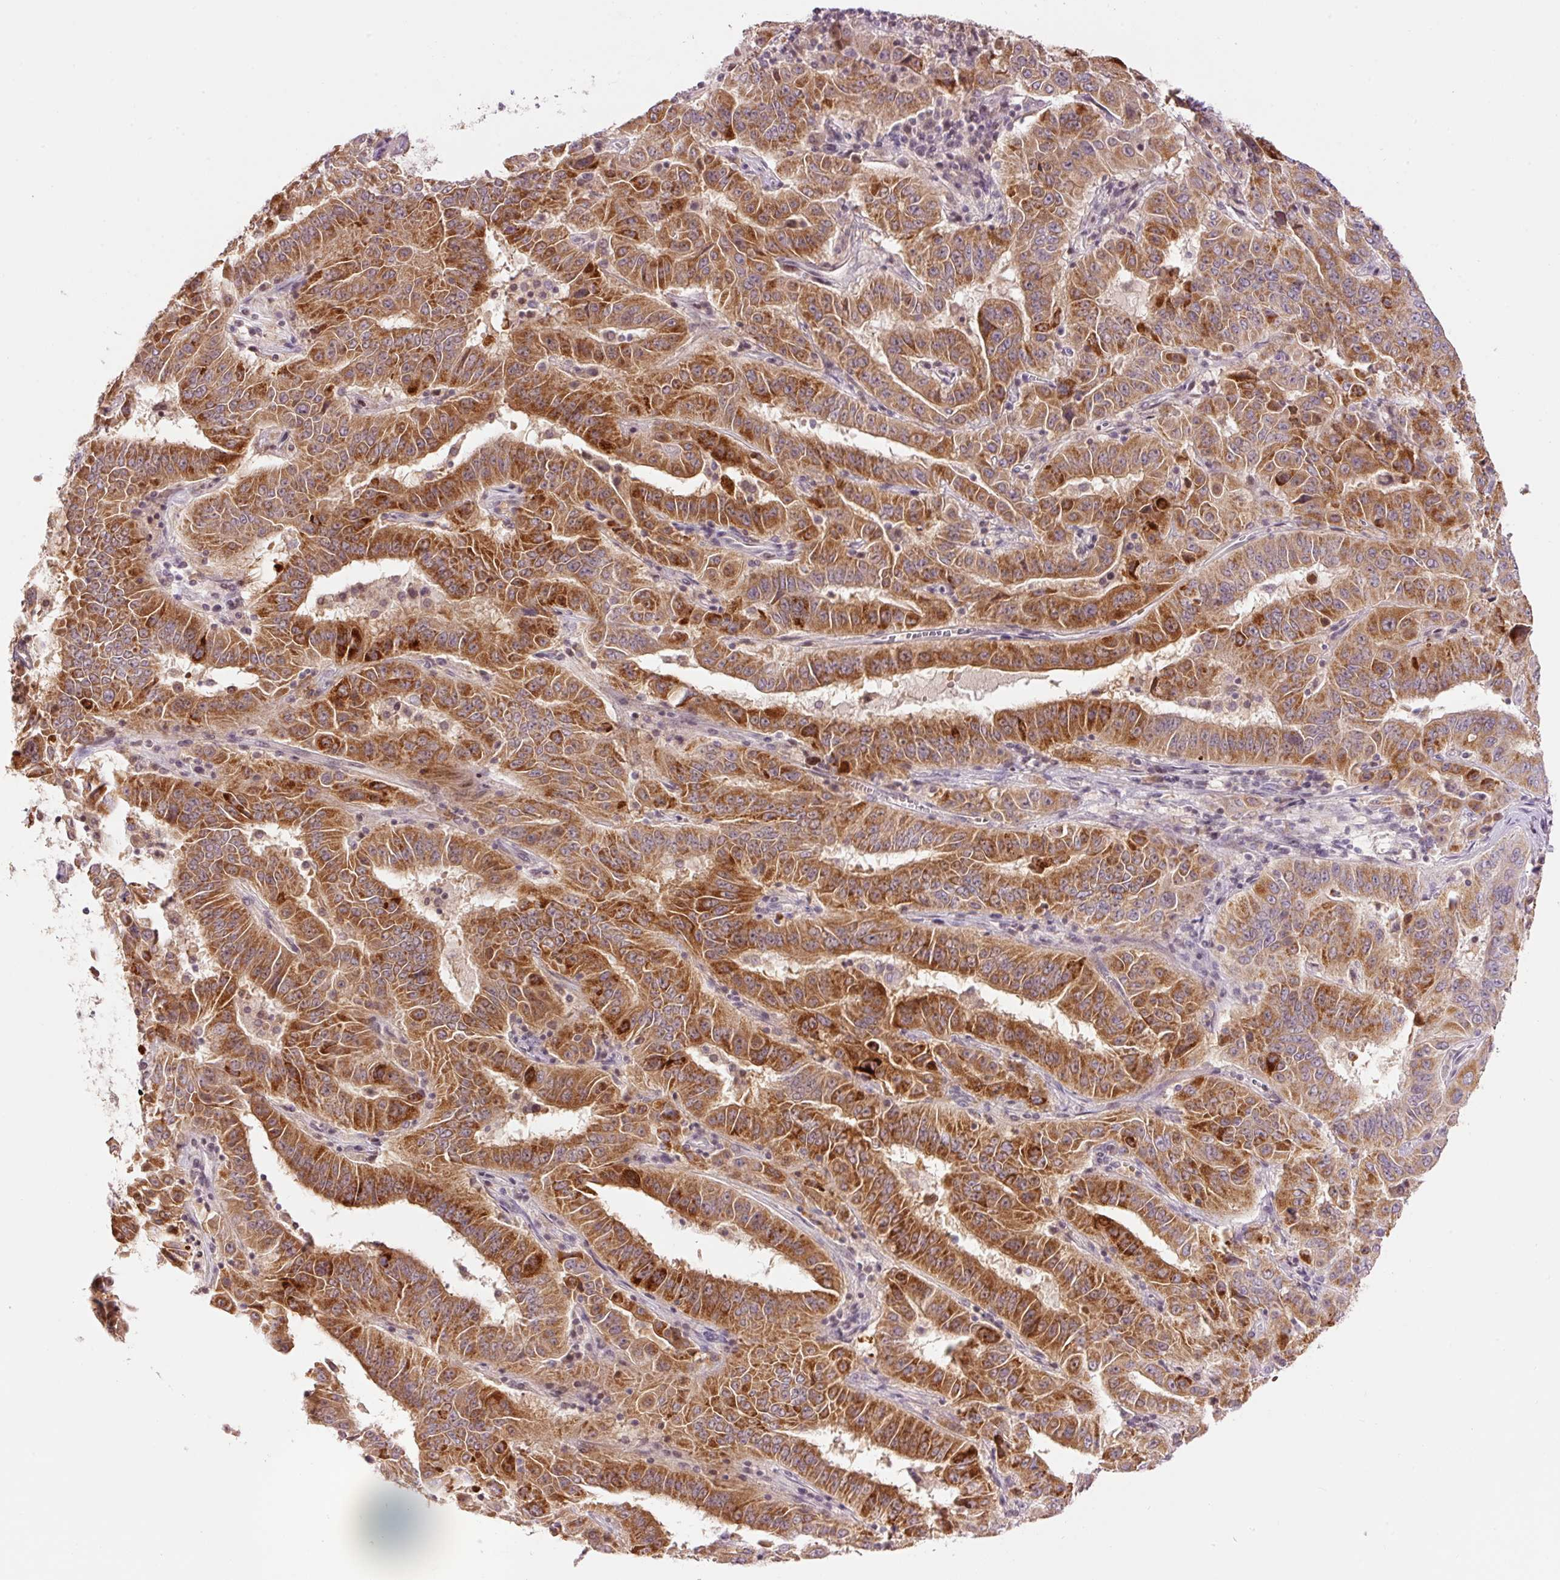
{"staining": {"intensity": "strong", "quantity": ">75%", "location": "cytoplasmic/membranous"}, "tissue": "pancreatic cancer", "cell_type": "Tumor cells", "image_type": "cancer", "snomed": [{"axis": "morphology", "description": "Adenocarcinoma, NOS"}, {"axis": "topography", "description": "Pancreas"}], "caption": "Pancreatic adenocarcinoma stained for a protein (brown) displays strong cytoplasmic/membranous positive positivity in about >75% of tumor cells.", "gene": "ABHD11", "patient": {"sex": "male", "age": 63}}